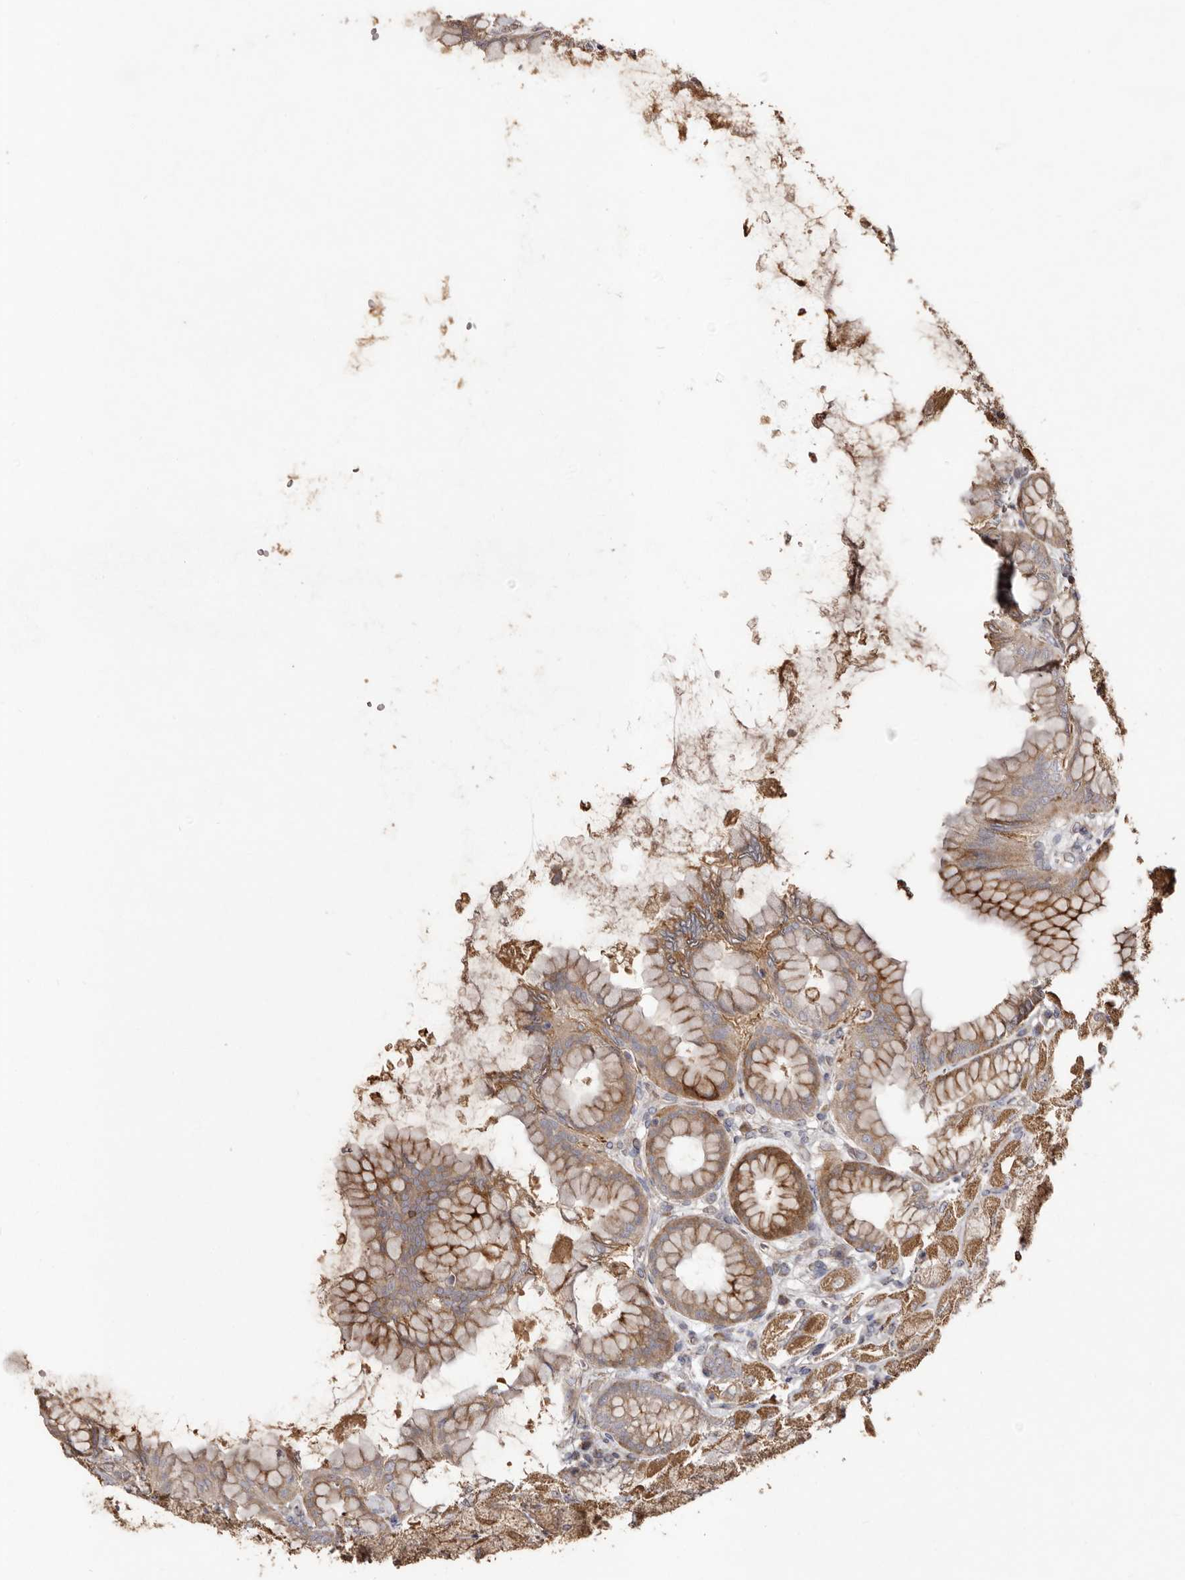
{"staining": {"intensity": "moderate", "quantity": ">75%", "location": "cytoplasmic/membranous"}, "tissue": "stomach", "cell_type": "Glandular cells", "image_type": "normal", "snomed": [{"axis": "morphology", "description": "Normal tissue, NOS"}, {"axis": "topography", "description": "Stomach, upper"}], "caption": "An immunohistochemistry histopathology image of normal tissue is shown. Protein staining in brown labels moderate cytoplasmic/membranous positivity in stomach within glandular cells.", "gene": "MACC1", "patient": {"sex": "female", "age": 56}}